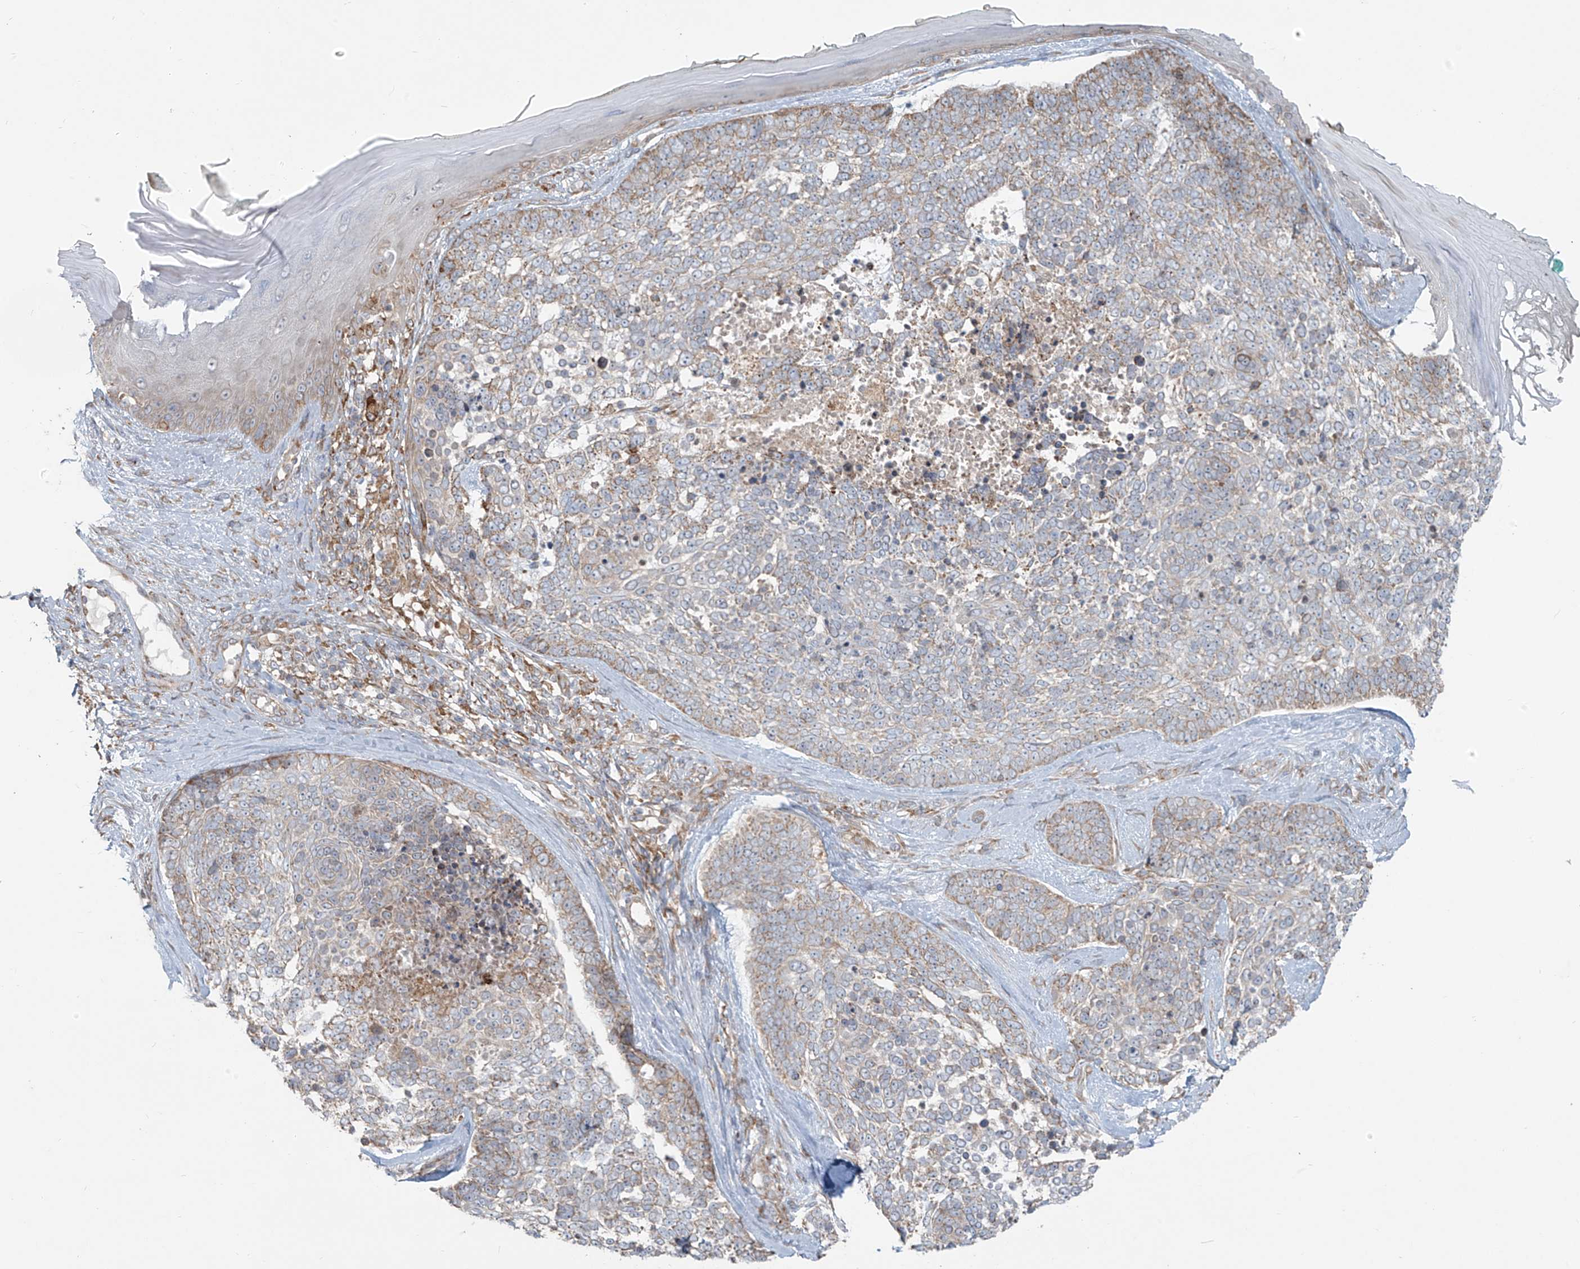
{"staining": {"intensity": "weak", "quantity": "25%-75%", "location": "cytoplasmic/membranous"}, "tissue": "skin cancer", "cell_type": "Tumor cells", "image_type": "cancer", "snomed": [{"axis": "morphology", "description": "Basal cell carcinoma"}, {"axis": "topography", "description": "Skin"}], "caption": "Protein expression analysis of skin cancer displays weak cytoplasmic/membranous positivity in about 25%-75% of tumor cells. (brown staining indicates protein expression, while blue staining denotes nuclei).", "gene": "KATNIP", "patient": {"sex": "female", "age": 81}}